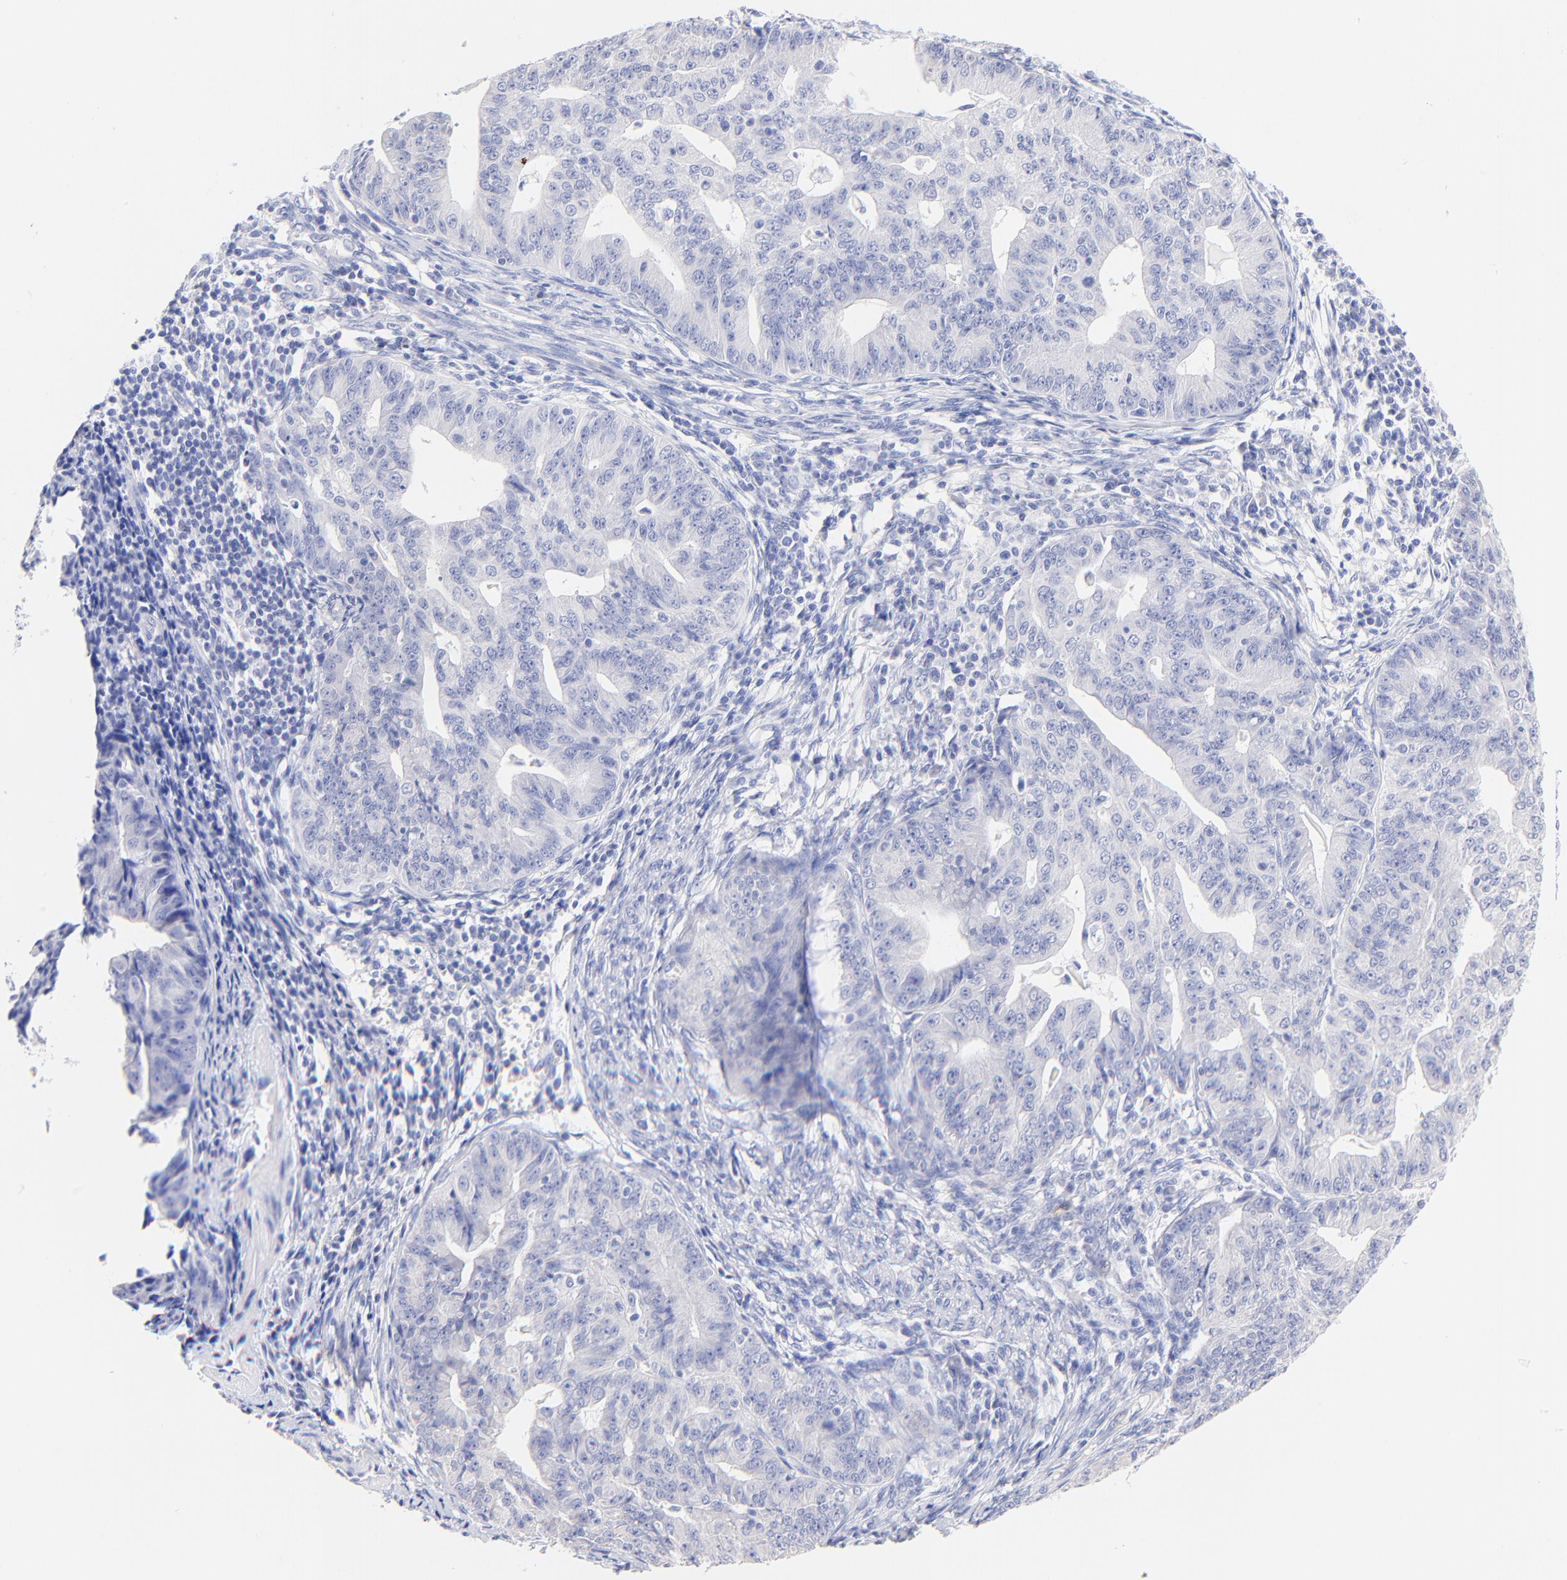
{"staining": {"intensity": "negative", "quantity": "none", "location": "none"}, "tissue": "endometrial cancer", "cell_type": "Tumor cells", "image_type": "cancer", "snomed": [{"axis": "morphology", "description": "Adenocarcinoma, NOS"}, {"axis": "topography", "description": "Endometrium"}], "caption": "IHC micrograph of human endometrial cancer stained for a protein (brown), which demonstrates no expression in tumor cells.", "gene": "RAB3A", "patient": {"sex": "female", "age": 56}}